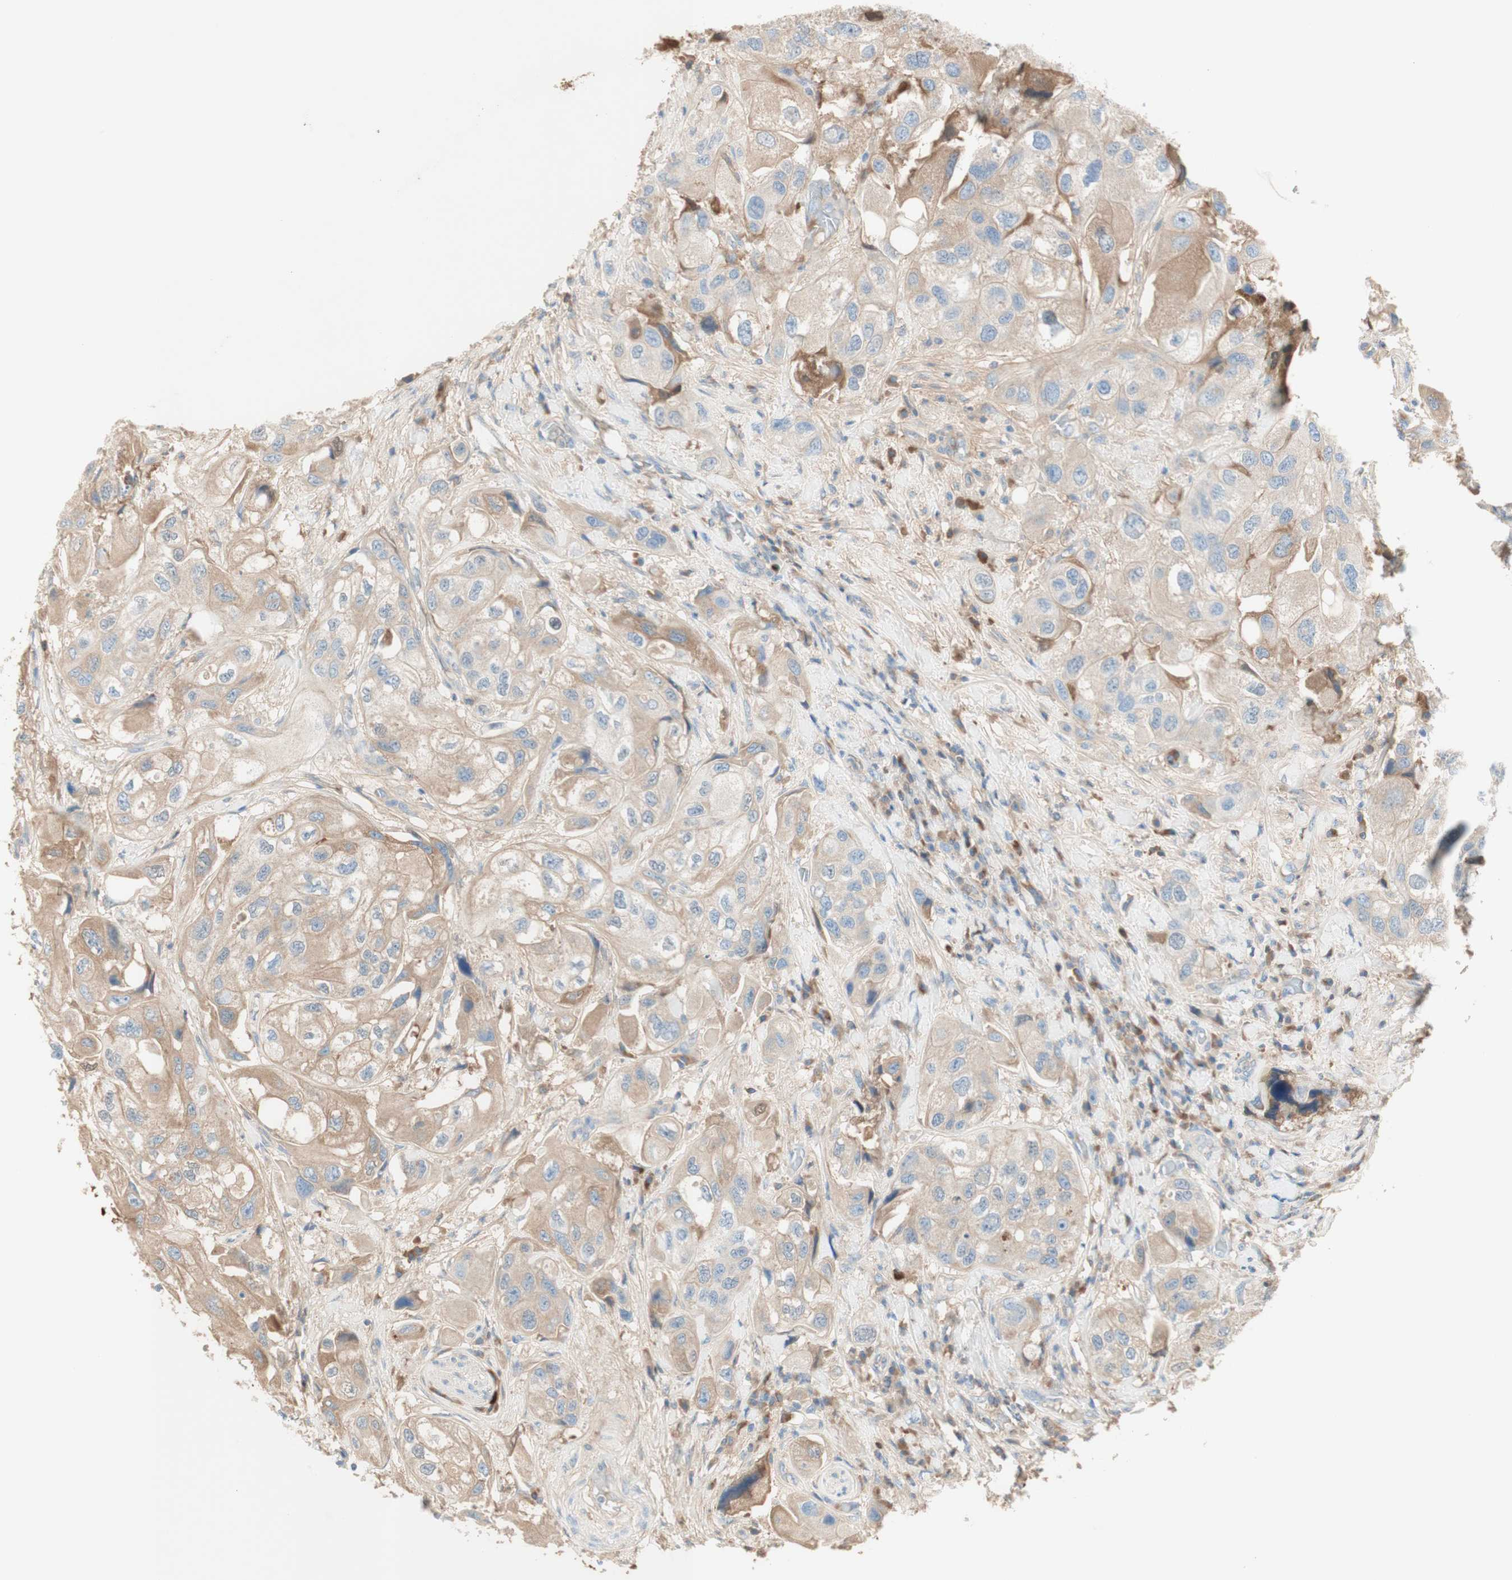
{"staining": {"intensity": "moderate", "quantity": "<25%", "location": "cytoplasmic/membranous"}, "tissue": "urothelial cancer", "cell_type": "Tumor cells", "image_type": "cancer", "snomed": [{"axis": "morphology", "description": "Urothelial carcinoma, High grade"}, {"axis": "topography", "description": "Urinary bladder"}], "caption": "Approximately <25% of tumor cells in urothelial carcinoma (high-grade) show moderate cytoplasmic/membranous protein staining as visualized by brown immunohistochemical staining.", "gene": "KNG1", "patient": {"sex": "female", "age": 64}}